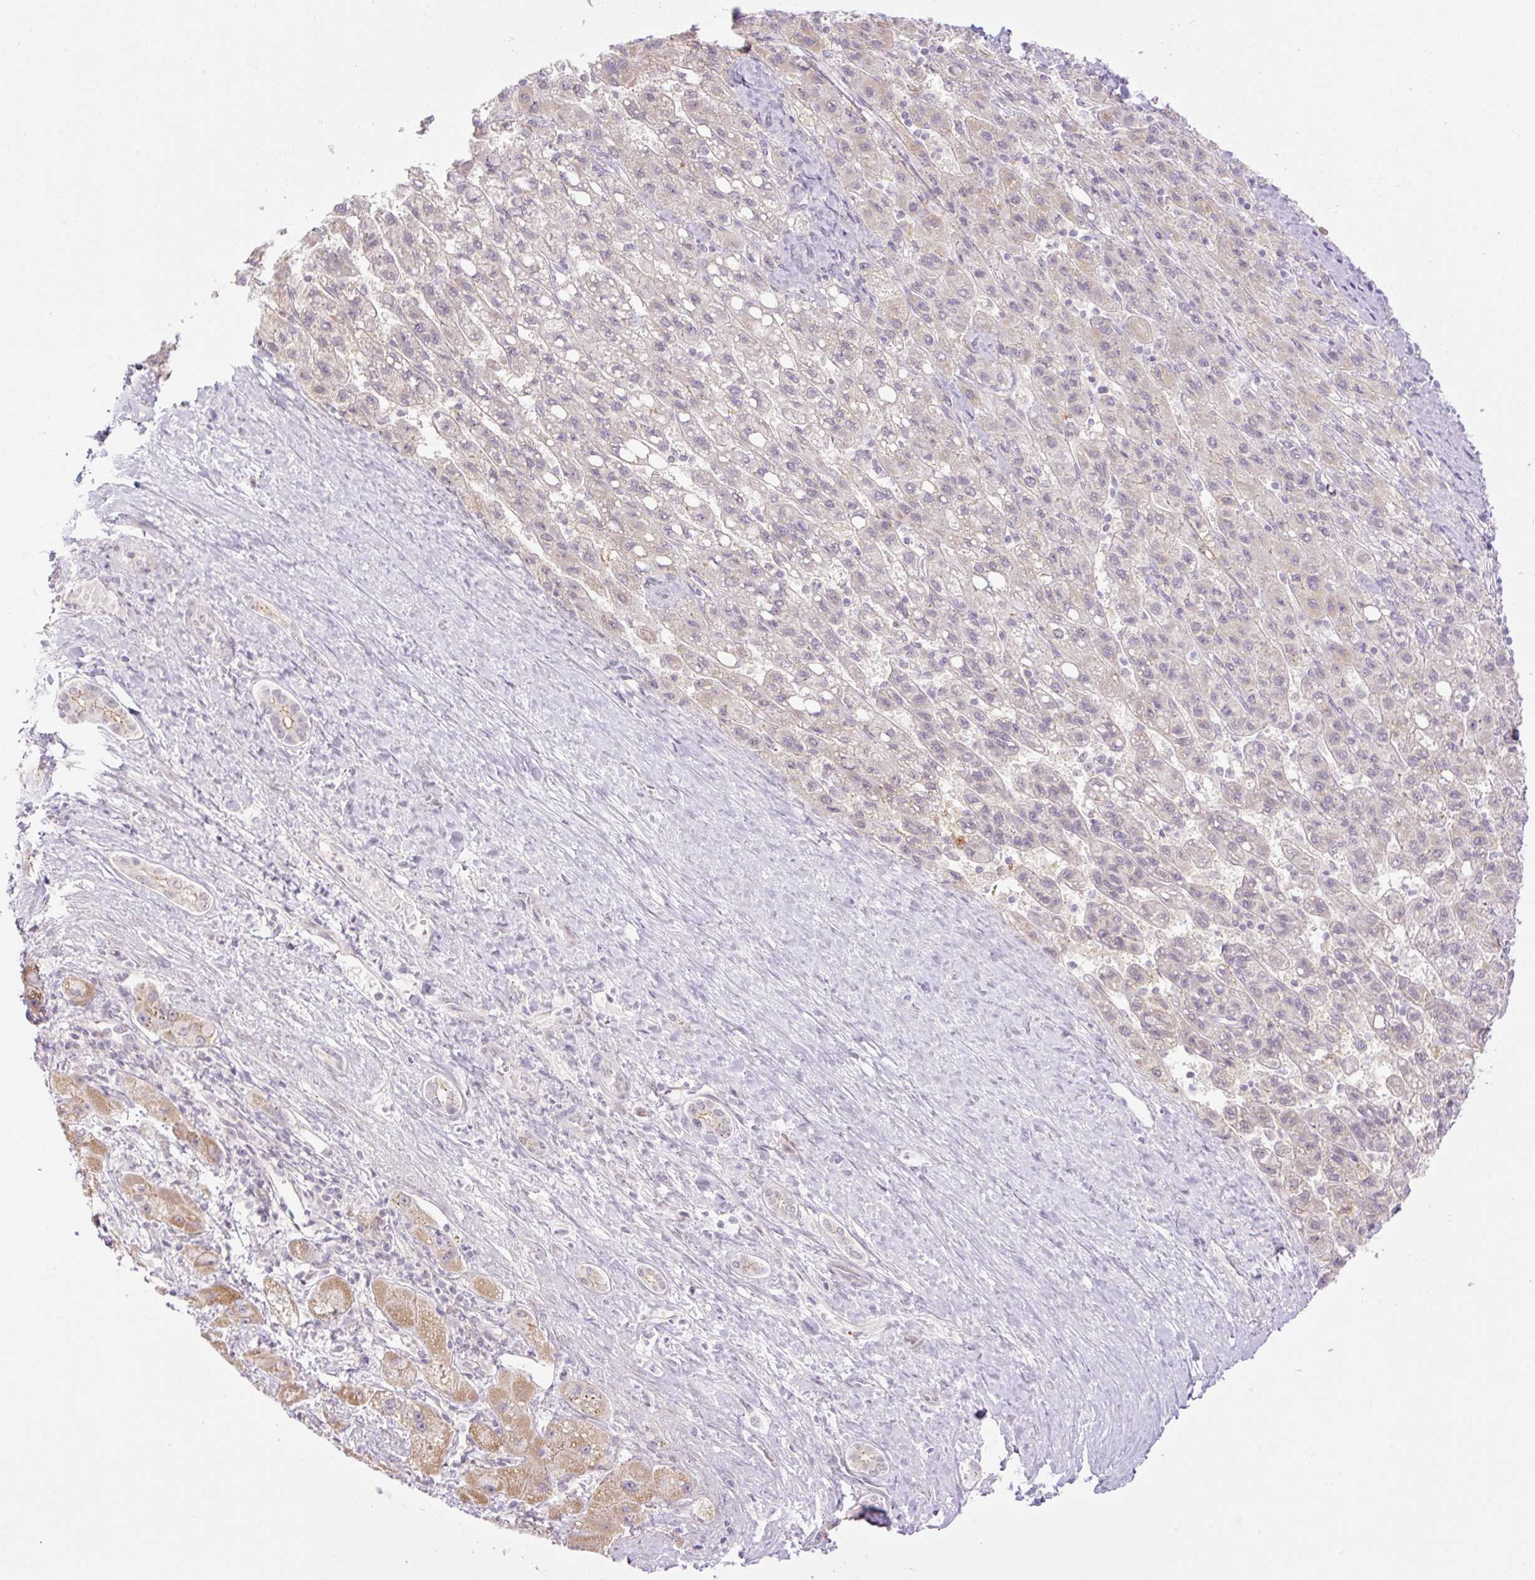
{"staining": {"intensity": "negative", "quantity": "none", "location": "none"}, "tissue": "liver cancer", "cell_type": "Tumor cells", "image_type": "cancer", "snomed": [{"axis": "morphology", "description": "Carcinoma, Hepatocellular, NOS"}, {"axis": "topography", "description": "Liver"}], "caption": "IHC of liver cancer (hepatocellular carcinoma) reveals no expression in tumor cells.", "gene": "ICE1", "patient": {"sex": "female", "age": 82}}